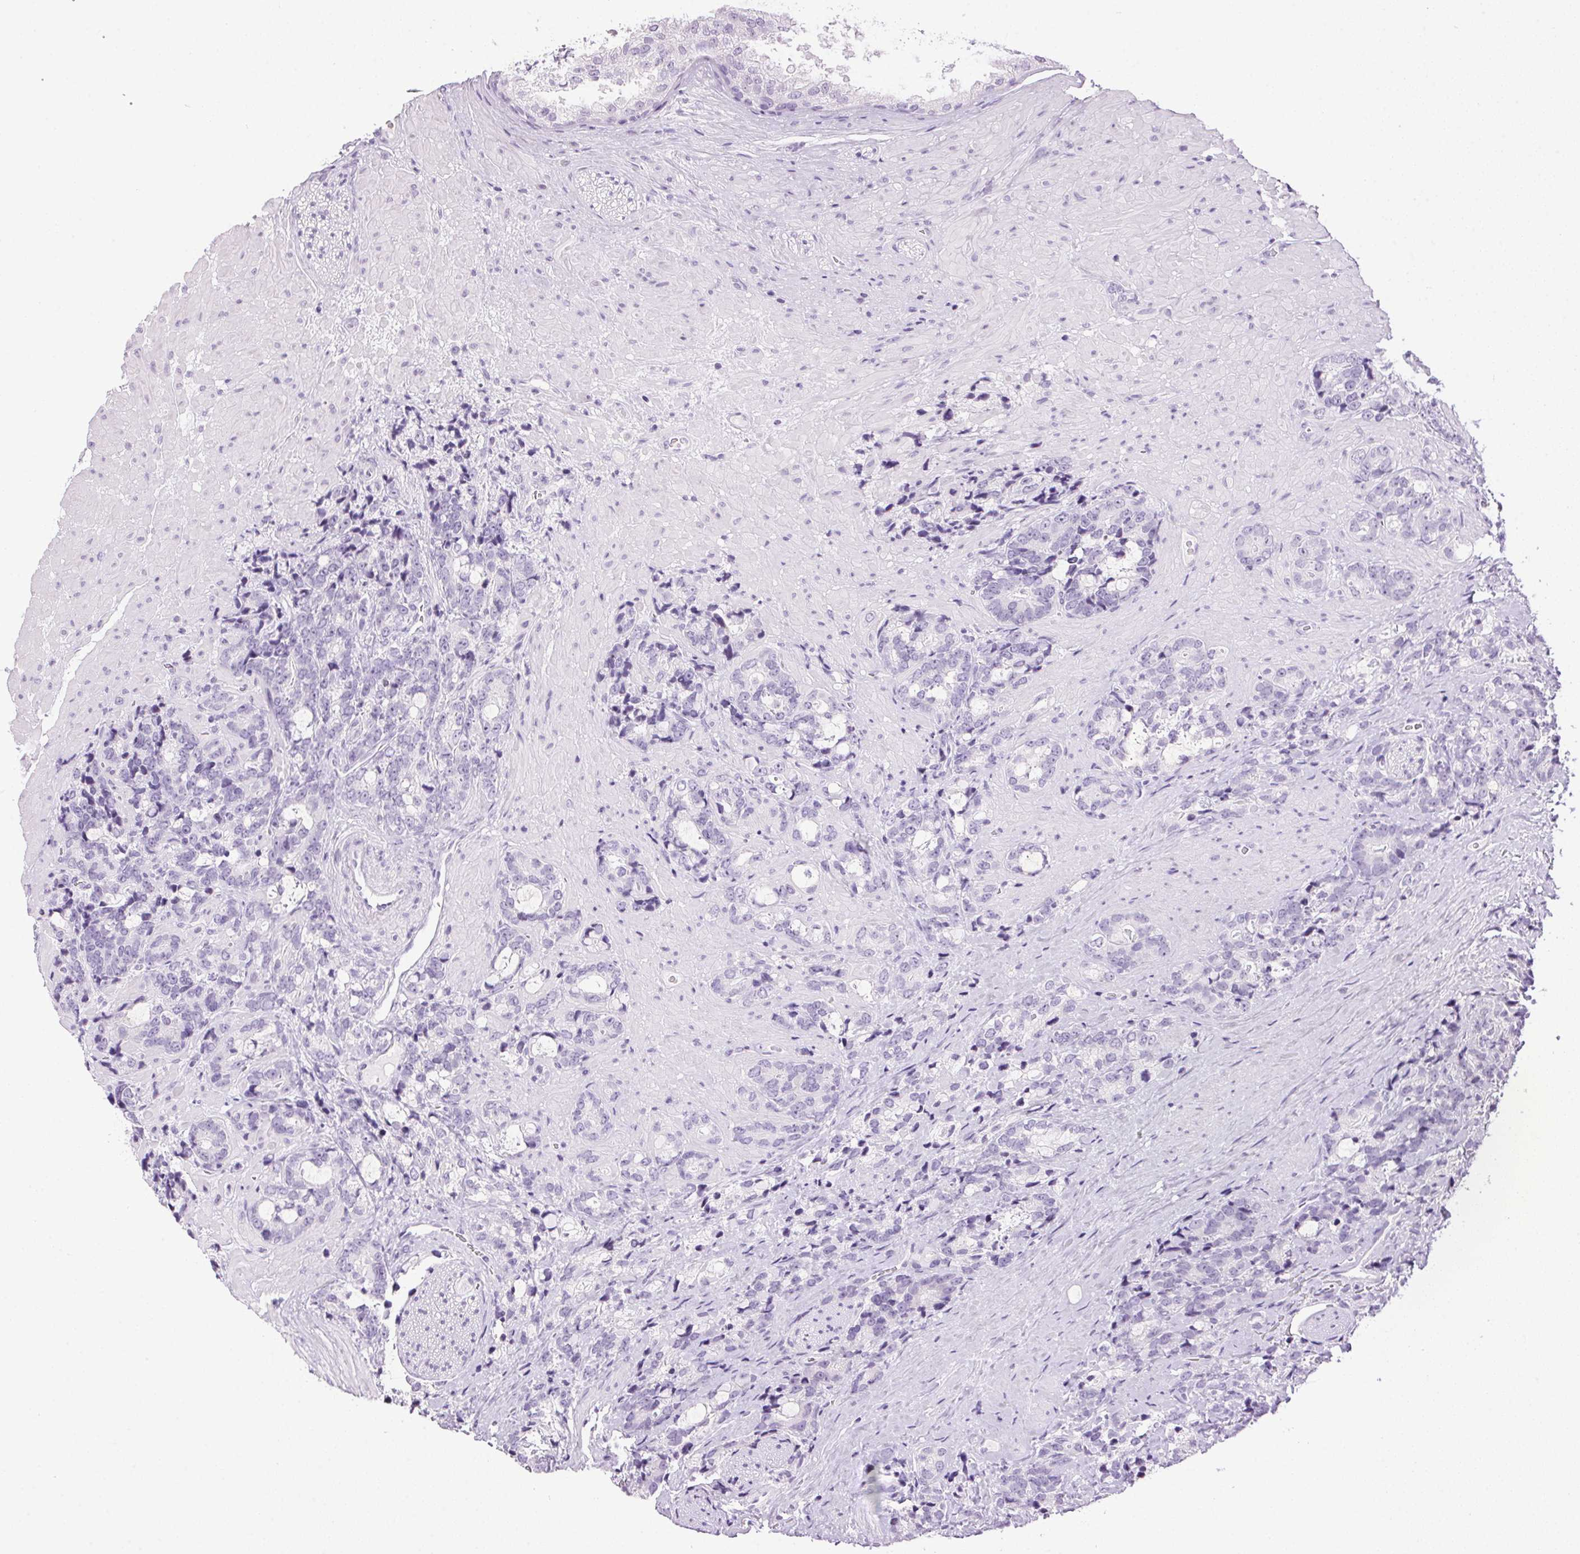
{"staining": {"intensity": "negative", "quantity": "none", "location": "none"}, "tissue": "prostate cancer", "cell_type": "Tumor cells", "image_type": "cancer", "snomed": [{"axis": "morphology", "description": "Adenocarcinoma, High grade"}, {"axis": "topography", "description": "Prostate"}], "caption": "This is a photomicrograph of immunohistochemistry (IHC) staining of prostate cancer, which shows no positivity in tumor cells. (Brightfield microscopy of DAB (3,3'-diaminobenzidine) immunohistochemistry at high magnification).", "gene": "TMEM88B", "patient": {"sex": "male", "age": 74}}